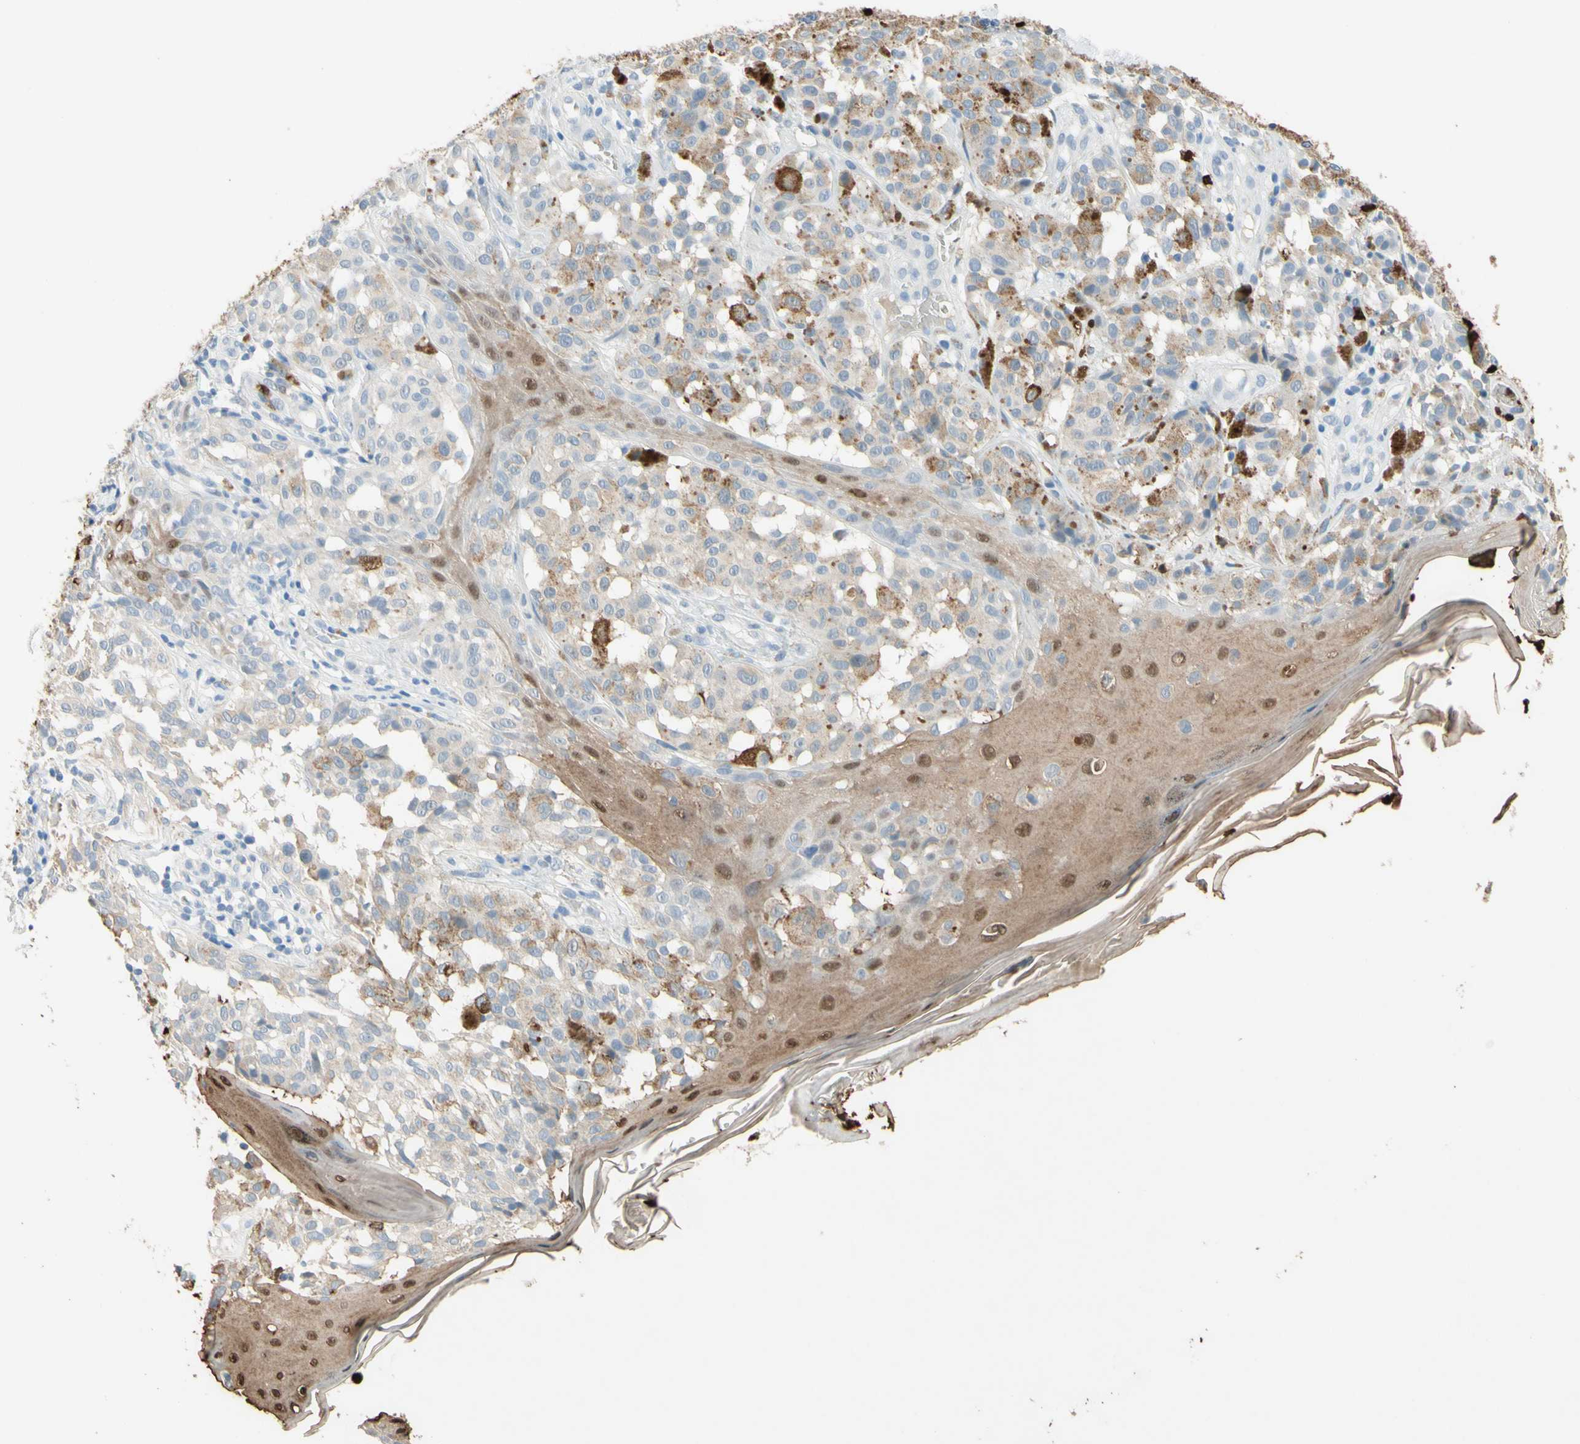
{"staining": {"intensity": "moderate", "quantity": "<25%", "location": "nuclear"}, "tissue": "melanoma", "cell_type": "Tumor cells", "image_type": "cancer", "snomed": [{"axis": "morphology", "description": "Malignant melanoma, NOS"}, {"axis": "topography", "description": "Skin"}], "caption": "Immunohistochemistry (IHC) (DAB (3,3'-diaminobenzidine)) staining of melanoma displays moderate nuclear protein staining in approximately <25% of tumor cells.", "gene": "NFKBIZ", "patient": {"sex": "female", "age": 46}}